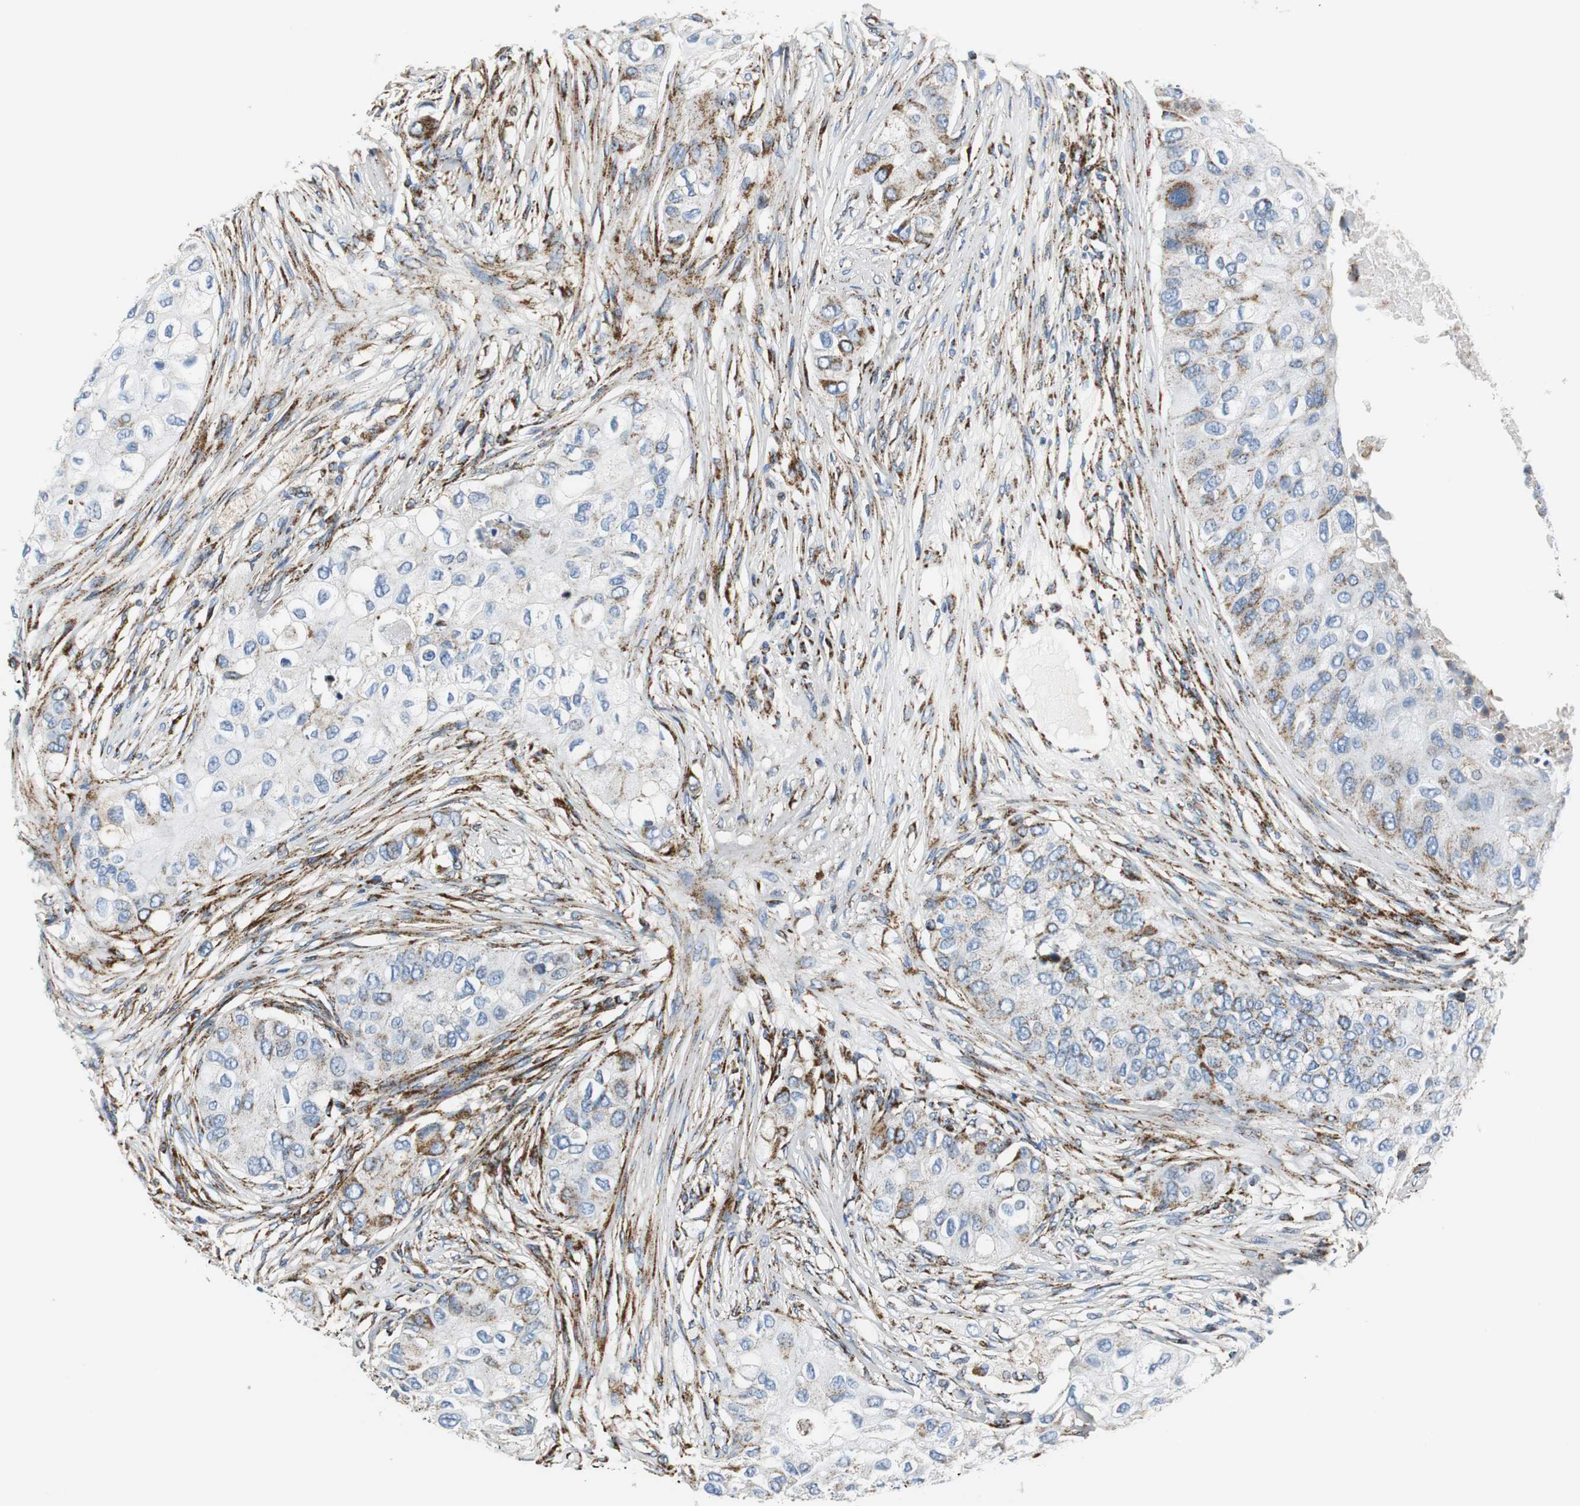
{"staining": {"intensity": "moderate", "quantity": "25%-75%", "location": "cytoplasmic/membranous"}, "tissue": "breast cancer", "cell_type": "Tumor cells", "image_type": "cancer", "snomed": [{"axis": "morphology", "description": "Normal tissue, NOS"}, {"axis": "morphology", "description": "Duct carcinoma"}, {"axis": "topography", "description": "Breast"}], "caption": "Moderate cytoplasmic/membranous positivity is seen in approximately 25%-75% of tumor cells in breast cancer (invasive ductal carcinoma). (Stains: DAB (3,3'-diaminobenzidine) in brown, nuclei in blue, Microscopy: brightfield microscopy at high magnification).", "gene": "C1QTNF7", "patient": {"sex": "female", "age": 49}}